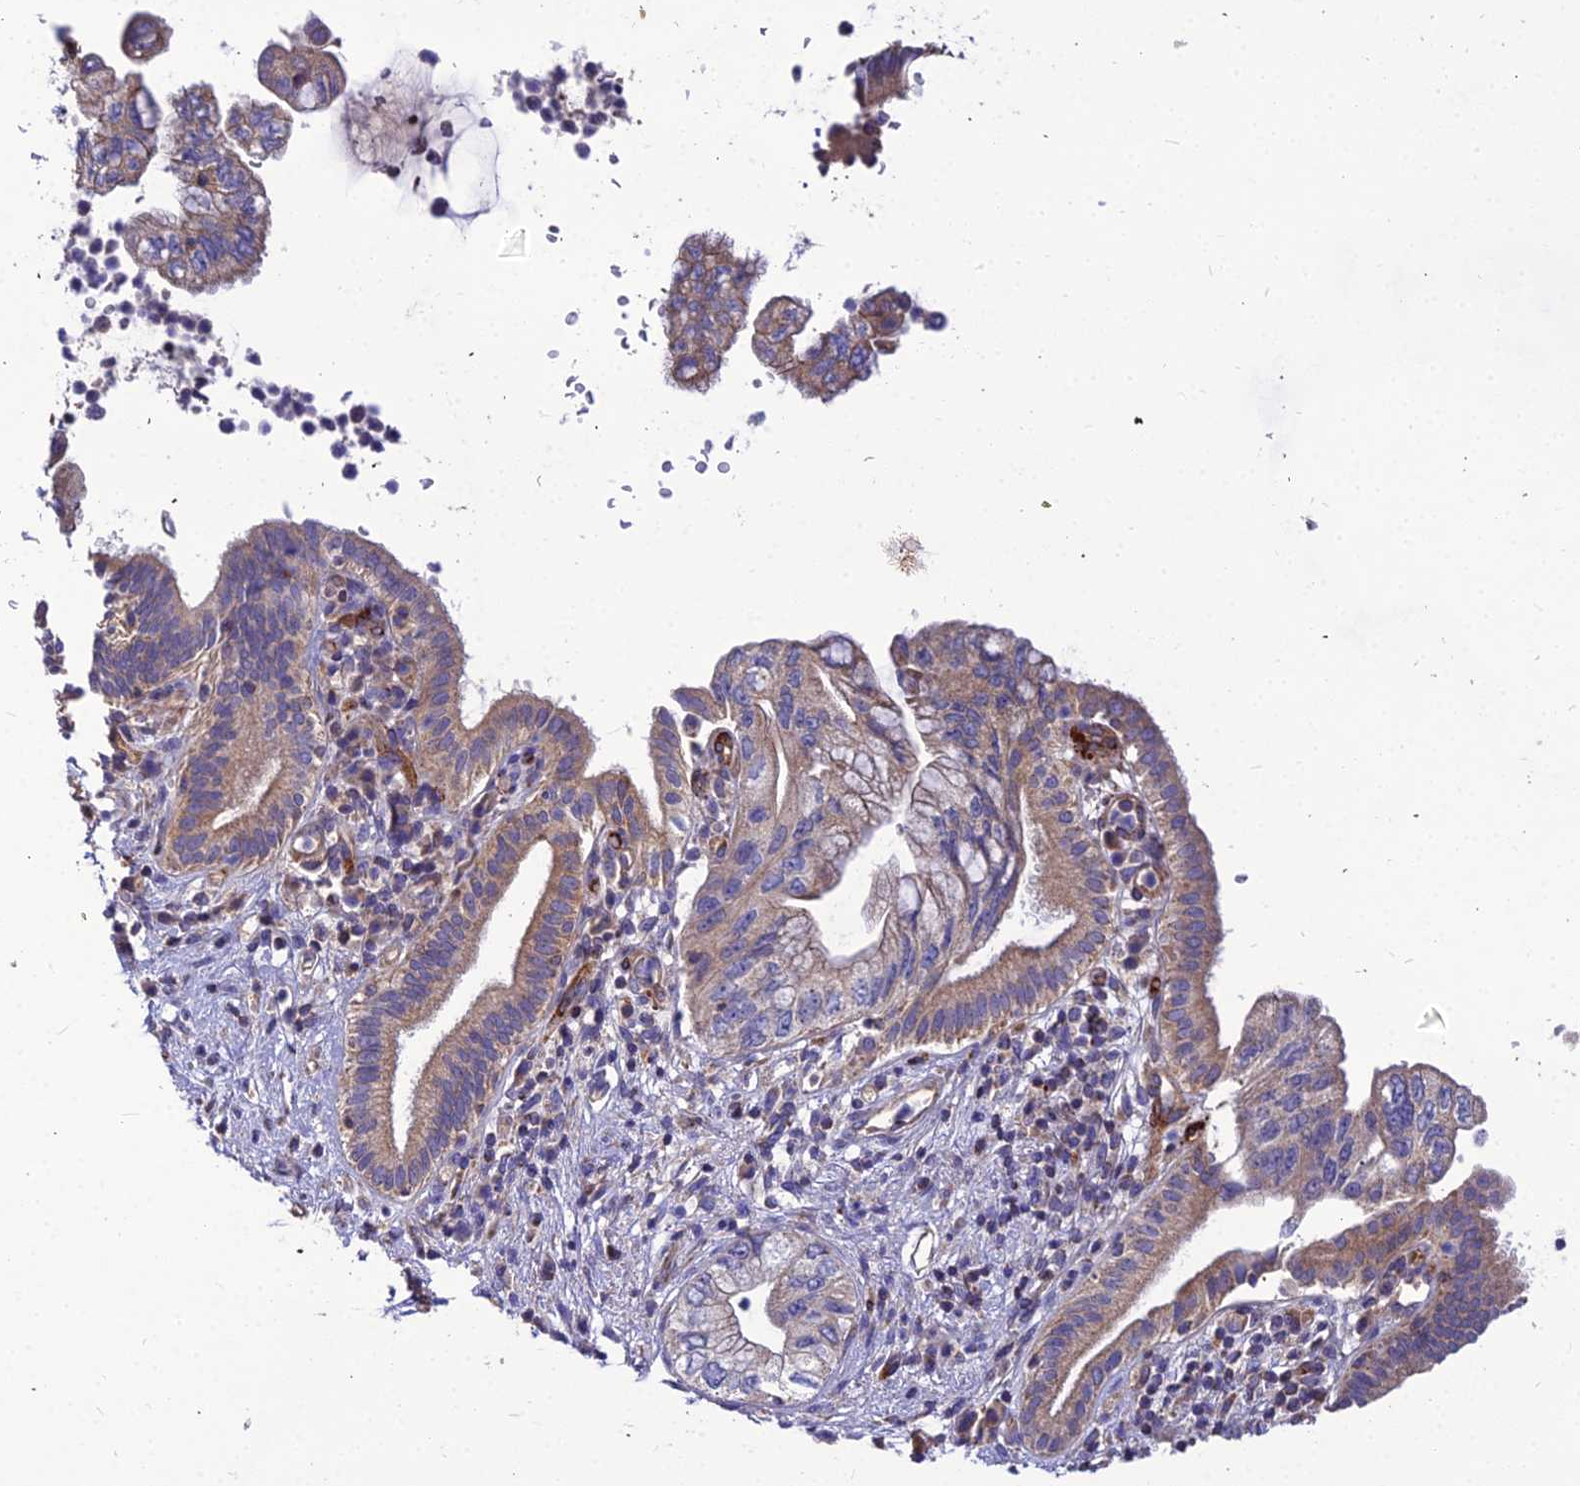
{"staining": {"intensity": "weak", "quantity": ">75%", "location": "cytoplasmic/membranous"}, "tissue": "pancreatic cancer", "cell_type": "Tumor cells", "image_type": "cancer", "snomed": [{"axis": "morphology", "description": "Adenocarcinoma, NOS"}, {"axis": "topography", "description": "Pancreas"}], "caption": "The immunohistochemical stain labels weak cytoplasmic/membranous positivity in tumor cells of adenocarcinoma (pancreatic) tissue.", "gene": "ASPHD1", "patient": {"sex": "female", "age": 73}}